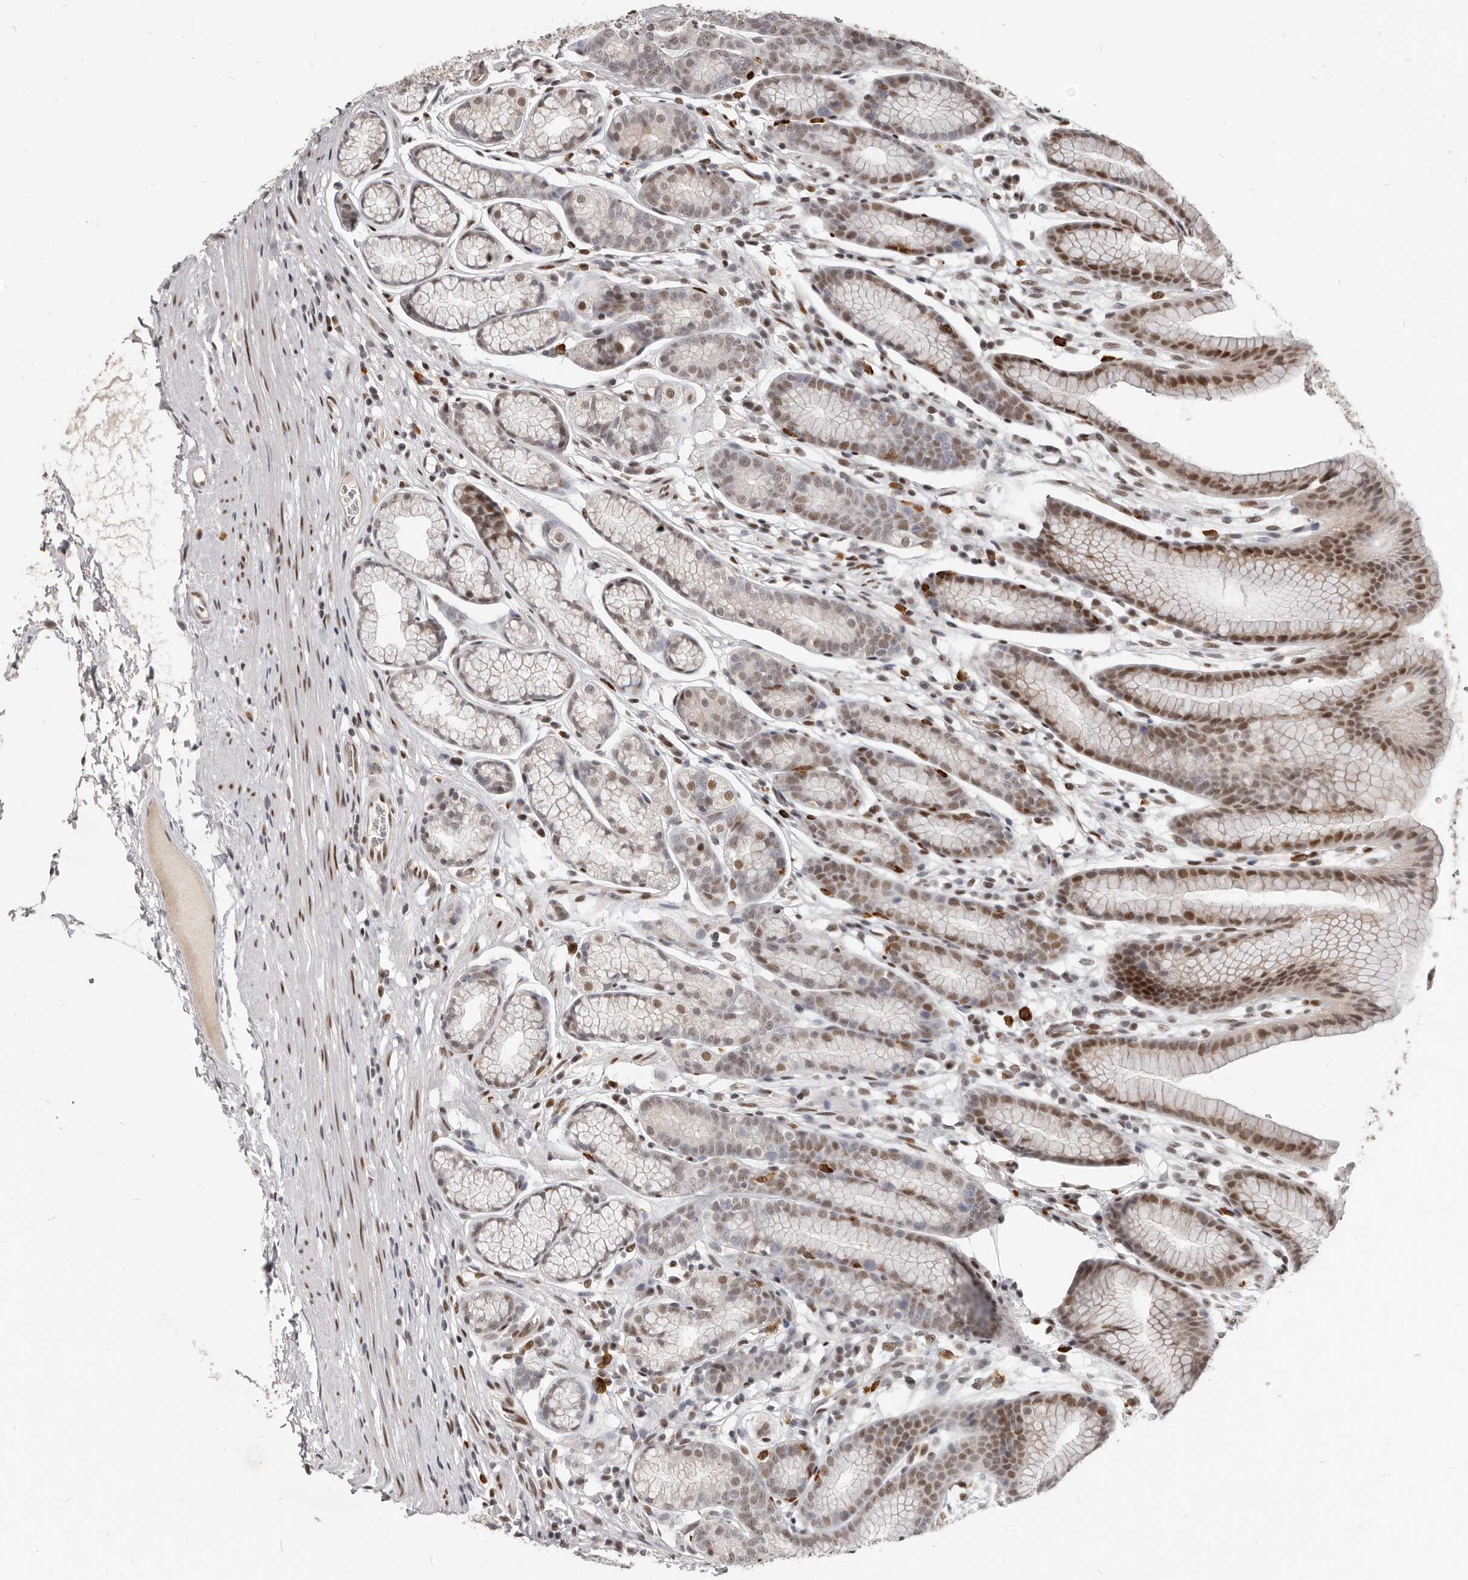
{"staining": {"intensity": "moderate", "quantity": "25%-75%", "location": "nuclear"}, "tissue": "stomach", "cell_type": "Glandular cells", "image_type": "normal", "snomed": [{"axis": "morphology", "description": "Normal tissue, NOS"}, {"axis": "topography", "description": "Stomach"}], "caption": "High-magnification brightfield microscopy of benign stomach stained with DAB (brown) and counterstained with hematoxylin (blue). glandular cells exhibit moderate nuclear staining is seen in approximately25%-75% of cells.", "gene": "ATF5", "patient": {"sex": "male", "age": 42}}